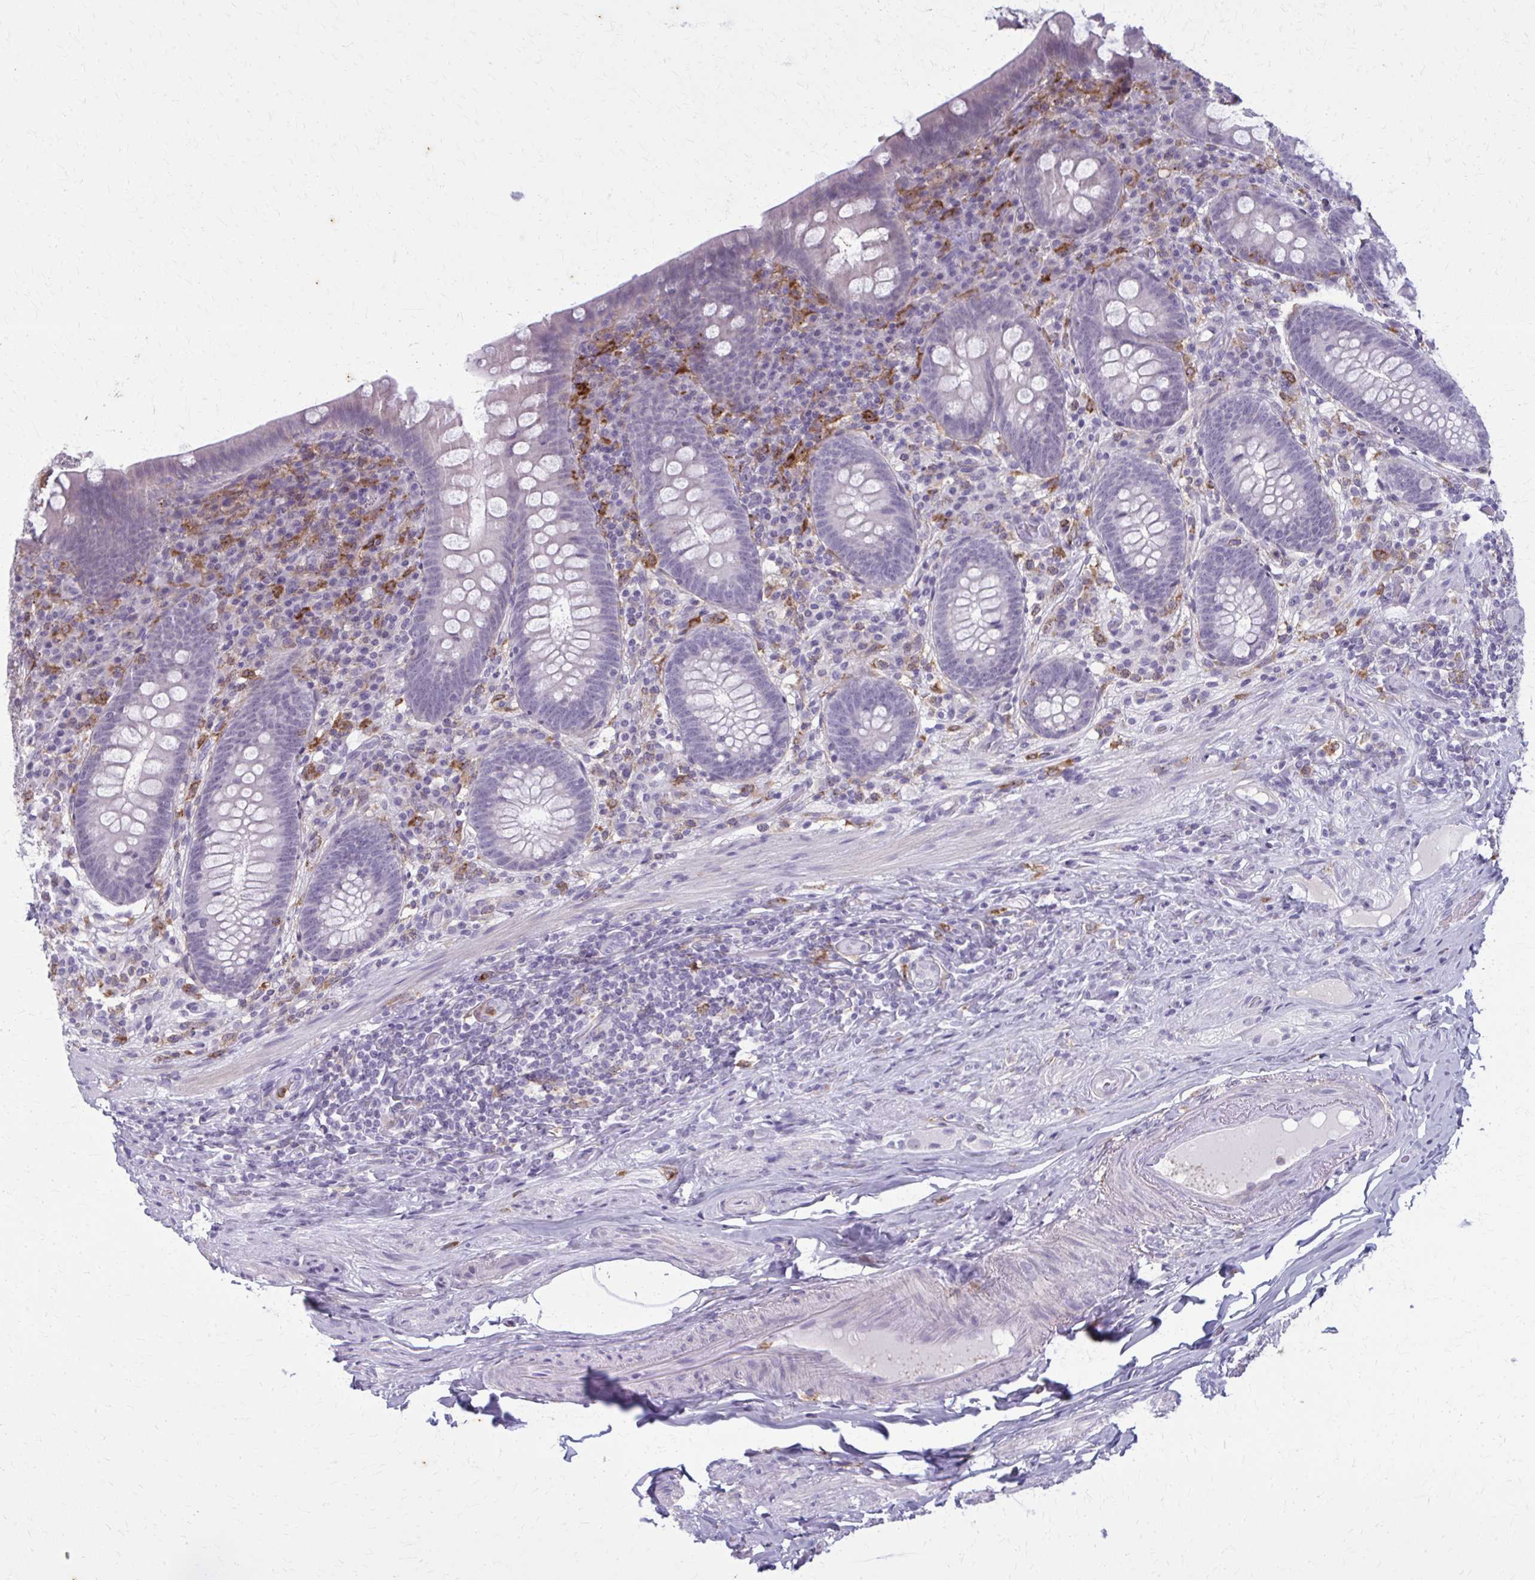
{"staining": {"intensity": "negative", "quantity": "none", "location": "none"}, "tissue": "appendix", "cell_type": "Glandular cells", "image_type": "normal", "snomed": [{"axis": "morphology", "description": "Normal tissue, NOS"}, {"axis": "topography", "description": "Appendix"}], "caption": "An immunohistochemistry (IHC) histopathology image of benign appendix is shown. There is no staining in glandular cells of appendix. The staining was performed using DAB to visualize the protein expression in brown, while the nuclei were stained in blue with hematoxylin (Magnification: 20x).", "gene": "CARD9", "patient": {"sex": "male", "age": 71}}